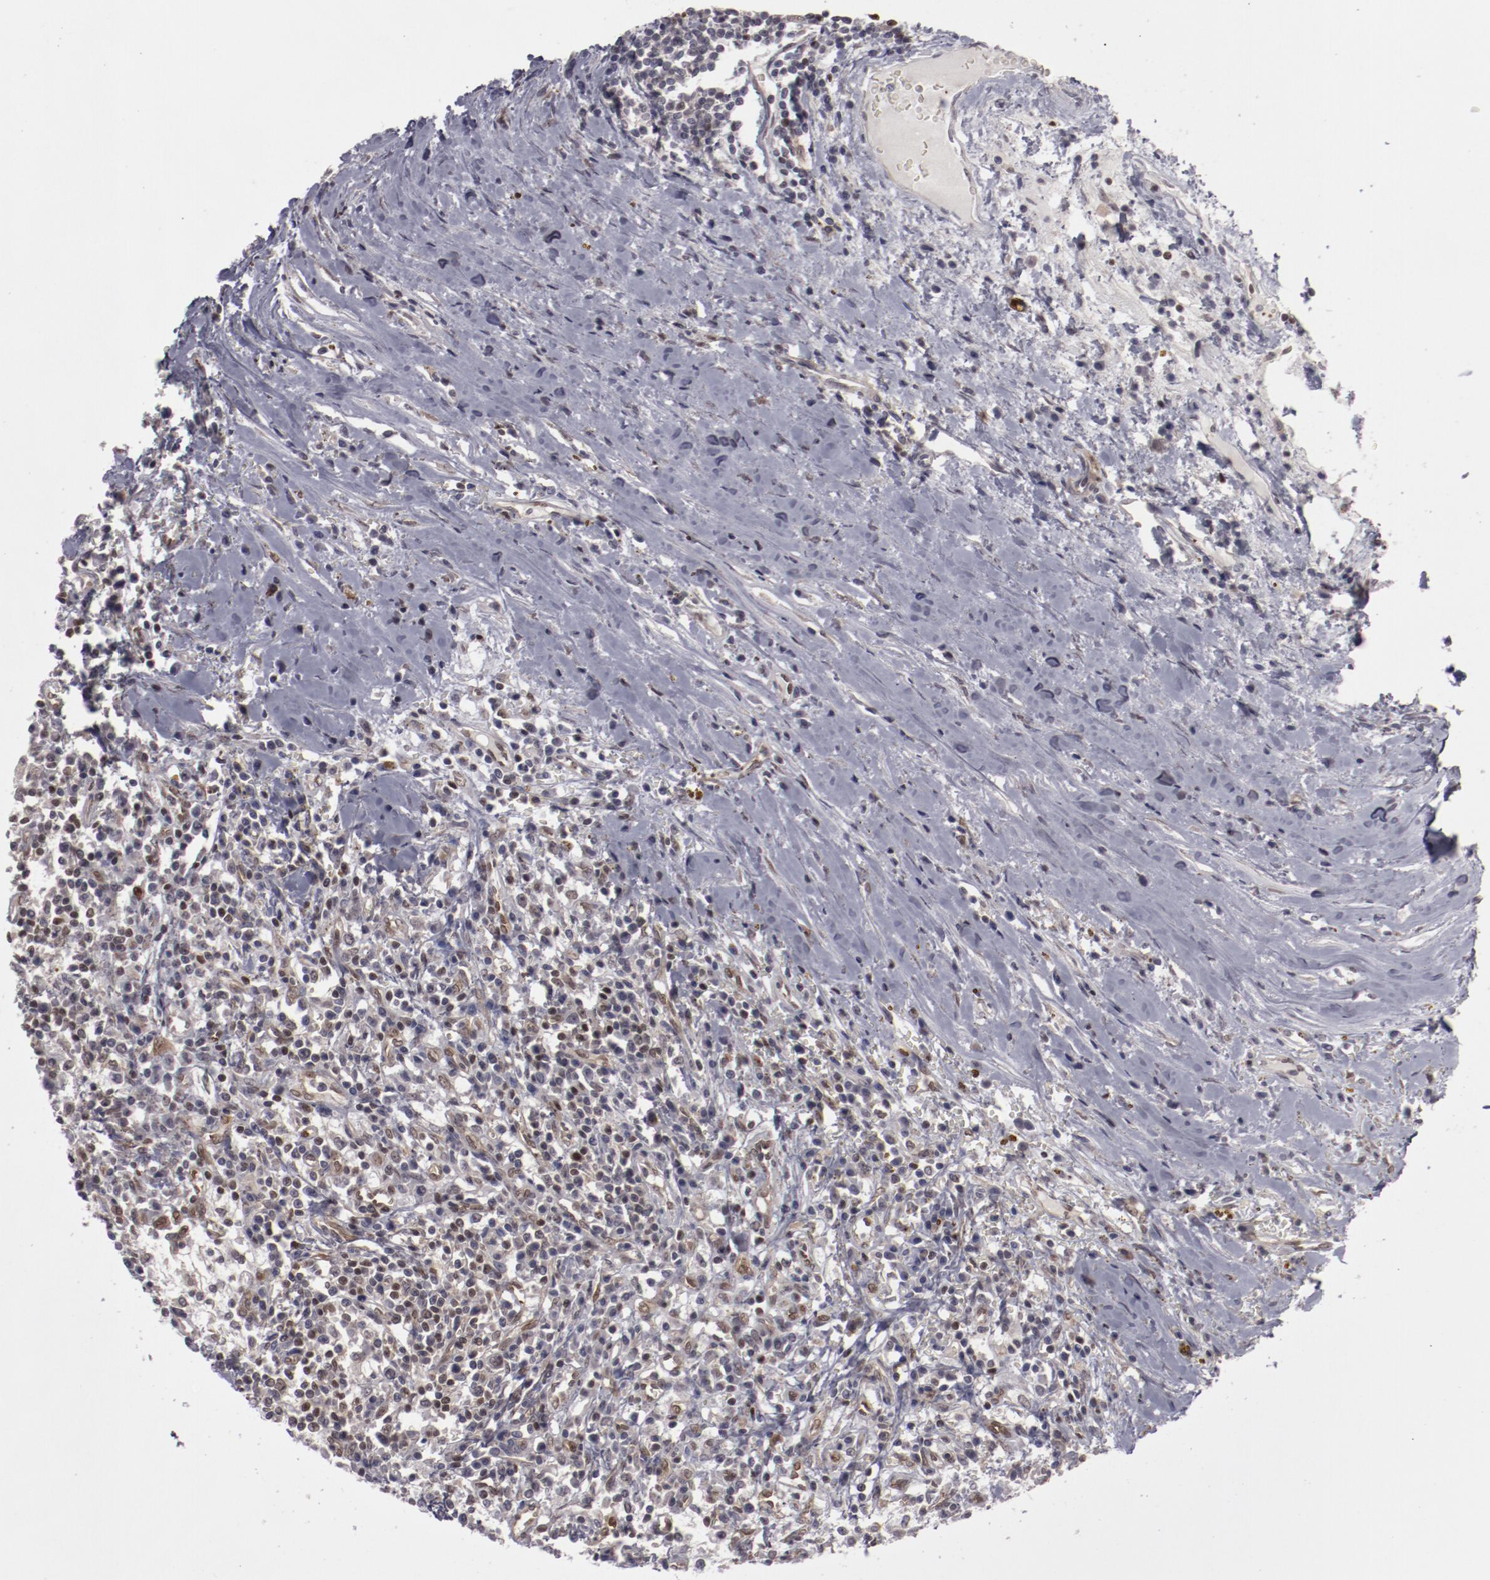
{"staining": {"intensity": "negative", "quantity": "none", "location": "none"}, "tissue": "renal cancer", "cell_type": "Tumor cells", "image_type": "cancer", "snomed": [{"axis": "morphology", "description": "Adenocarcinoma, NOS"}, {"axis": "topography", "description": "Kidney"}], "caption": "This histopathology image is of renal cancer (adenocarcinoma) stained with IHC to label a protein in brown with the nuclei are counter-stained blue. There is no staining in tumor cells.", "gene": "LEF1", "patient": {"sex": "male", "age": 82}}